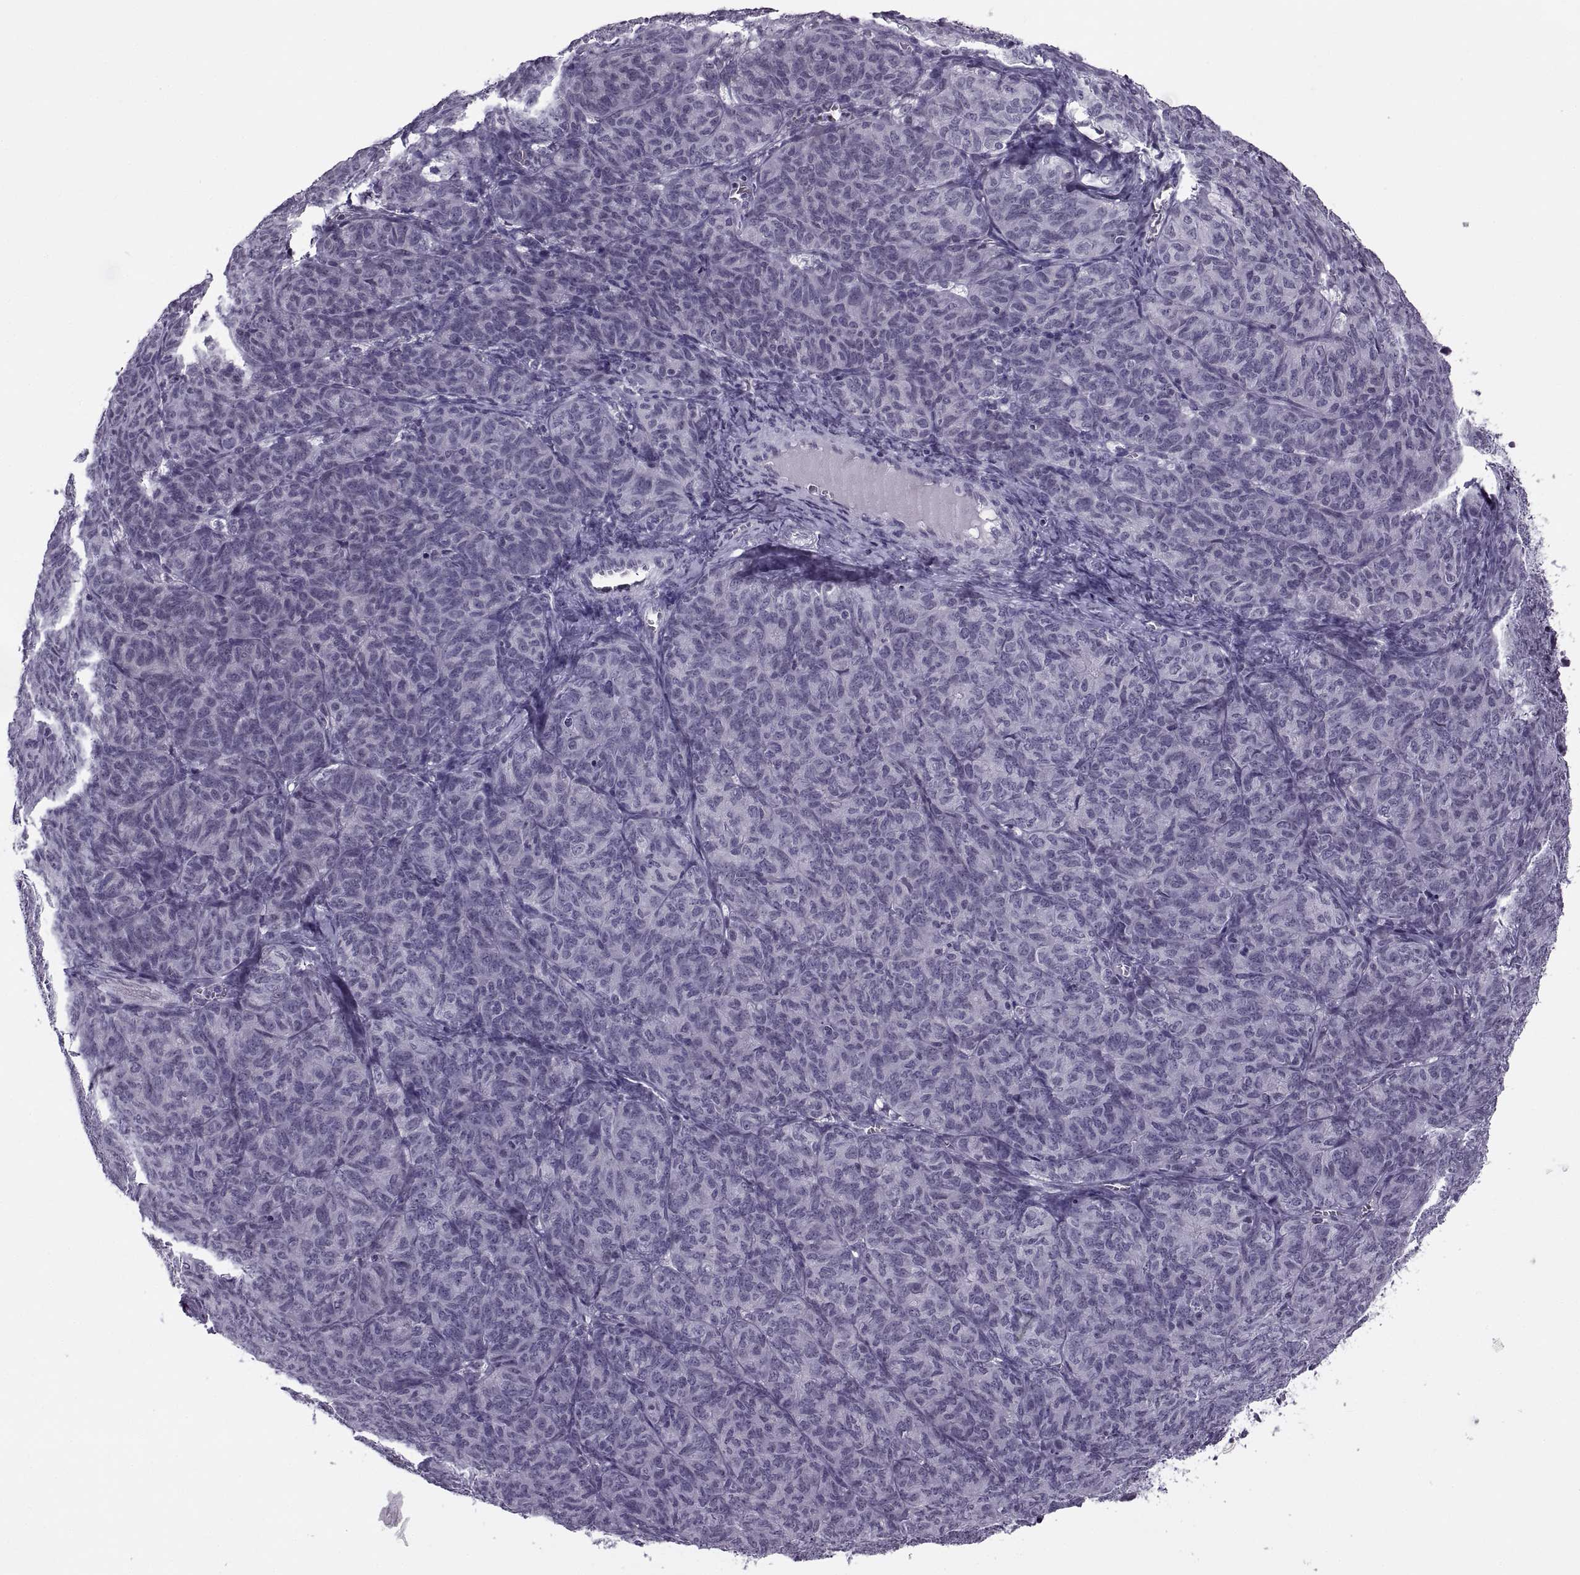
{"staining": {"intensity": "negative", "quantity": "none", "location": "none"}, "tissue": "ovarian cancer", "cell_type": "Tumor cells", "image_type": "cancer", "snomed": [{"axis": "morphology", "description": "Carcinoma, endometroid"}, {"axis": "topography", "description": "Ovary"}], "caption": "Photomicrograph shows no protein staining in tumor cells of ovarian cancer tissue.", "gene": "H1-8", "patient": {"sex": "female", "age": 80}}